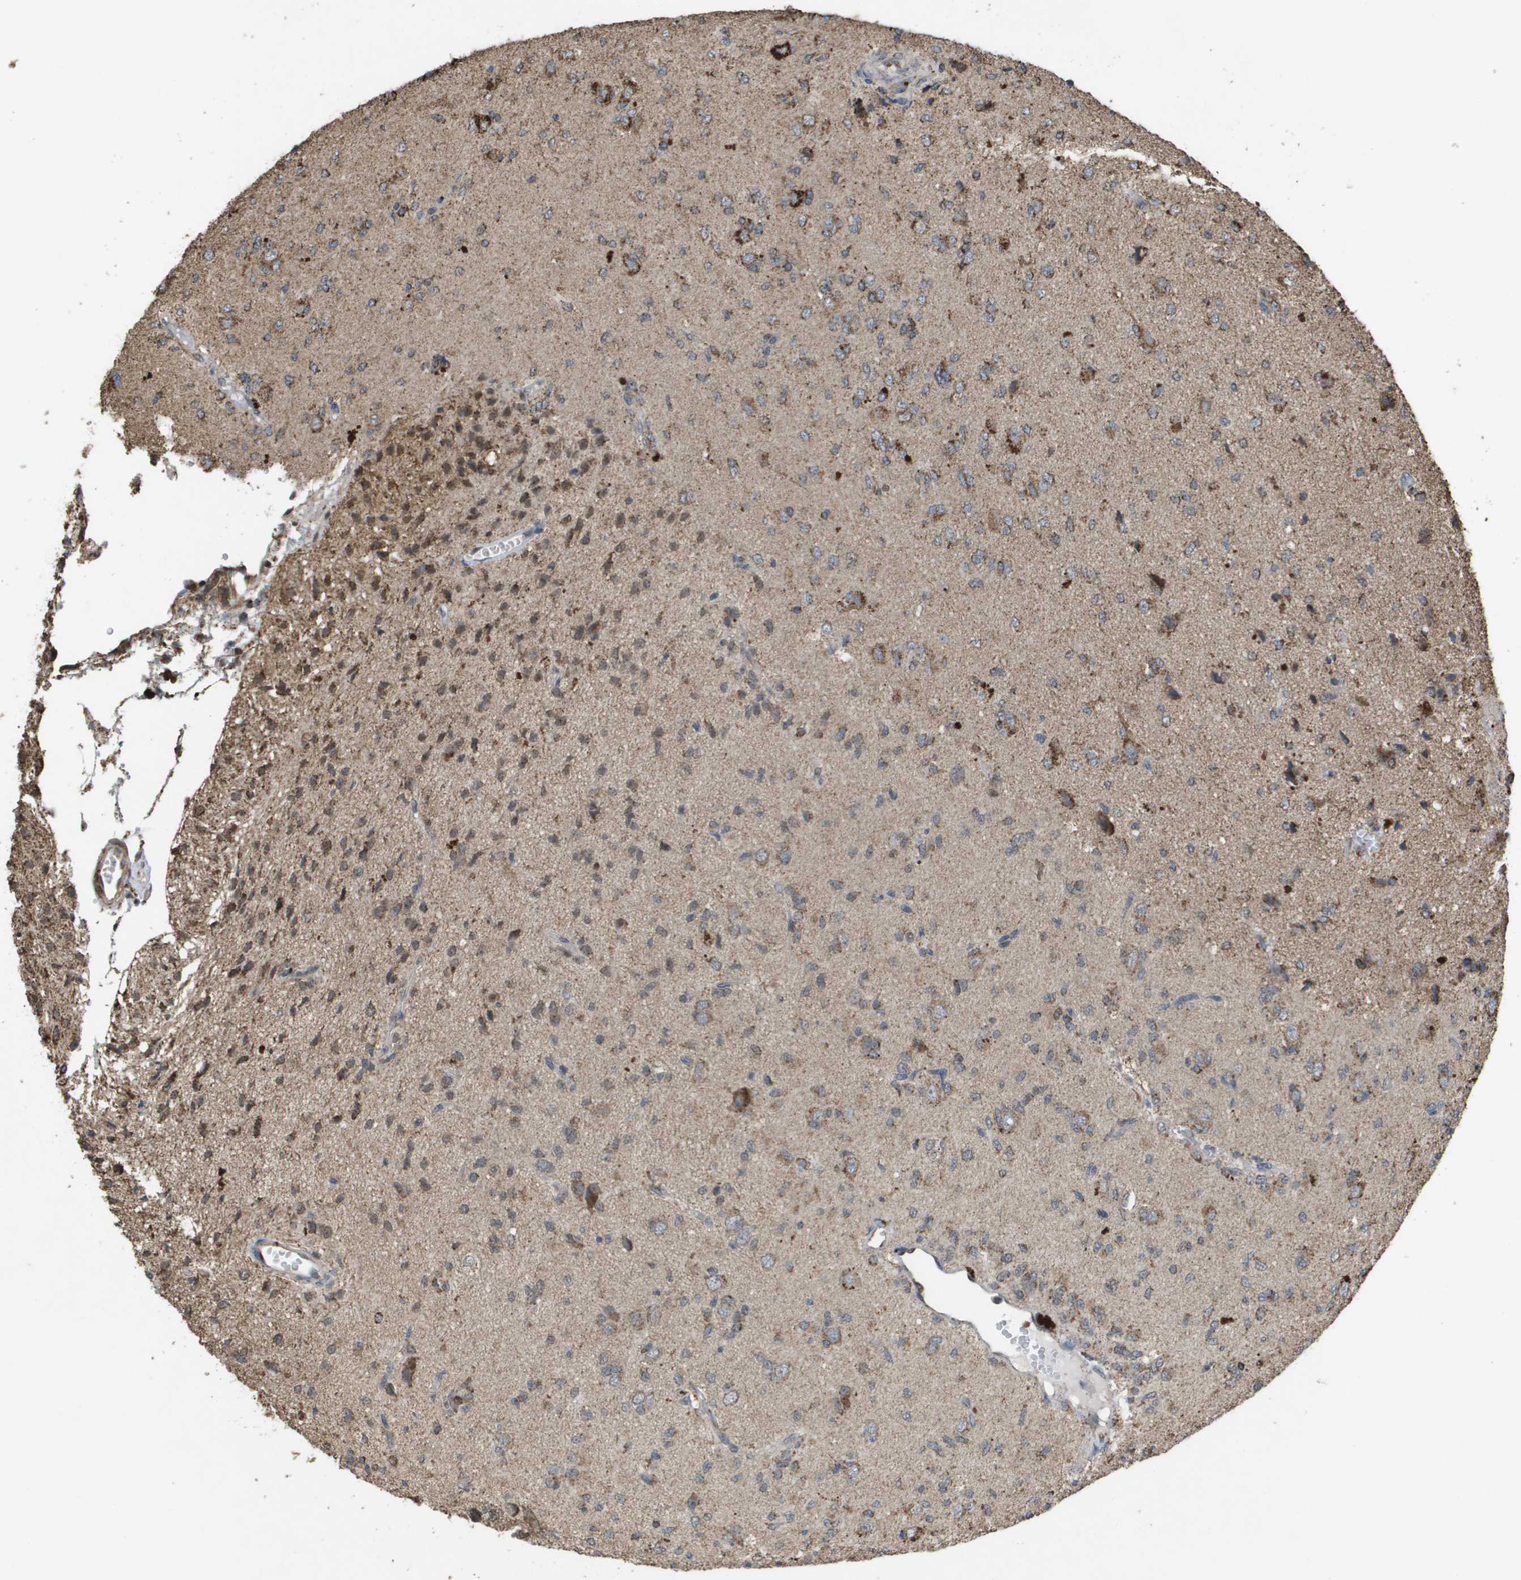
{"staining": {"intensity": "moderate", "quantity": ">75%", "location": "cytoplasmic/membranous"}, "tissue": "glioma", "cell_type": "Tumor cells", "image_type": "cancer", "snomed": [{"axis": "morphology", "description": "Glioma, malignant, High grade"}, {"axis": "topography", "description": "Brain"}], "caption": "Glioma was stained to show a protein in brown. There is medium levels of moderate cytoplasmic/membranous expression in approximately >75% of tumor cells.", "gene": "HSPE1", "patient": {"sex": "female", "age": 59}}